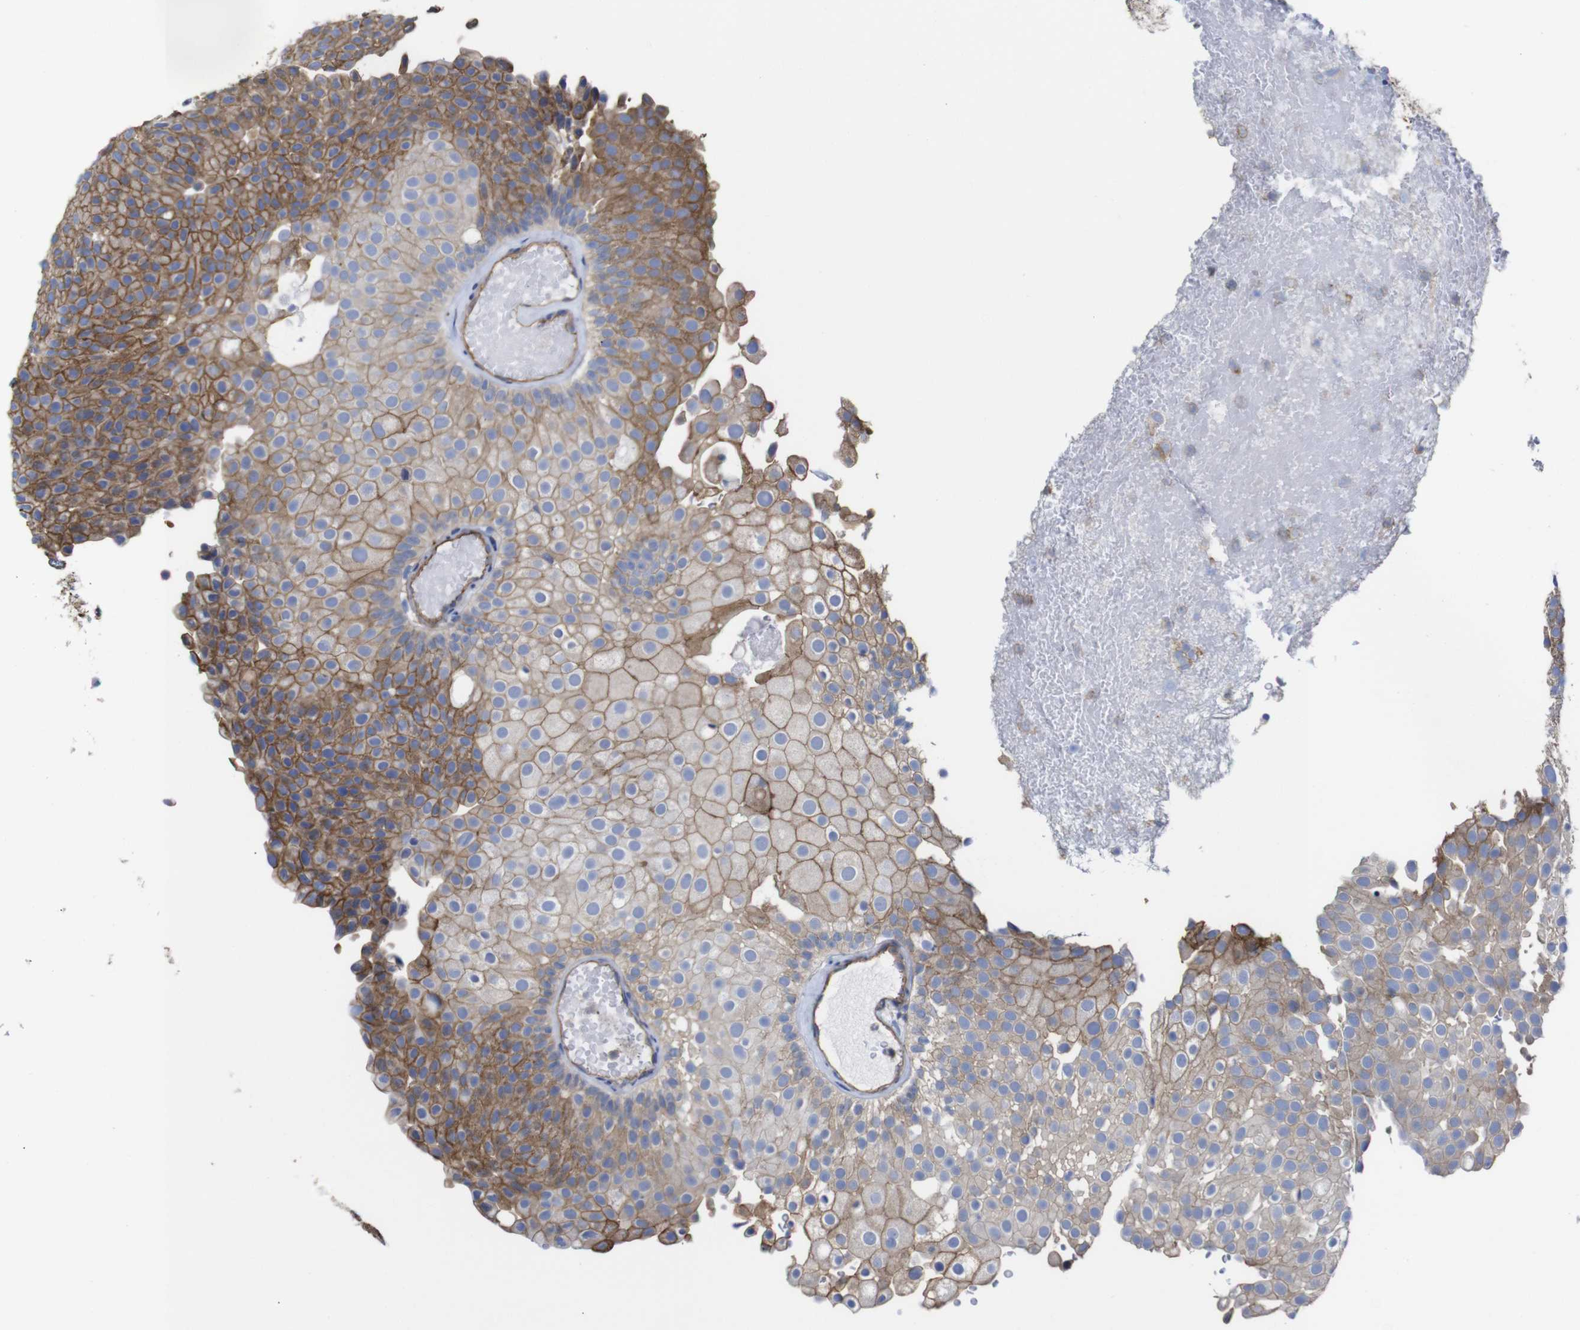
{"staining": {"intensity": "moderate", "quantity": ">75%", "location": "cytoplasmic/membranous"}, "tissue": "urothelial cancer", "cell_type": "Tumor cells", "image_type": "cancer", "snomed": [{"axis": "morphology", "description": "Urothelial carcinoma, Low grade"}, {"axis": "topography", "description": "Urinary bladder"}], "caption": "This histopathology image reveals IHC staining of human urothelial cancer, with medium moderate cytoplasmic/membranous positivity in approximately >75% of tumor cells.", "gene": "SPTBN1", "patient": {"sex": "male", "age": 78}}